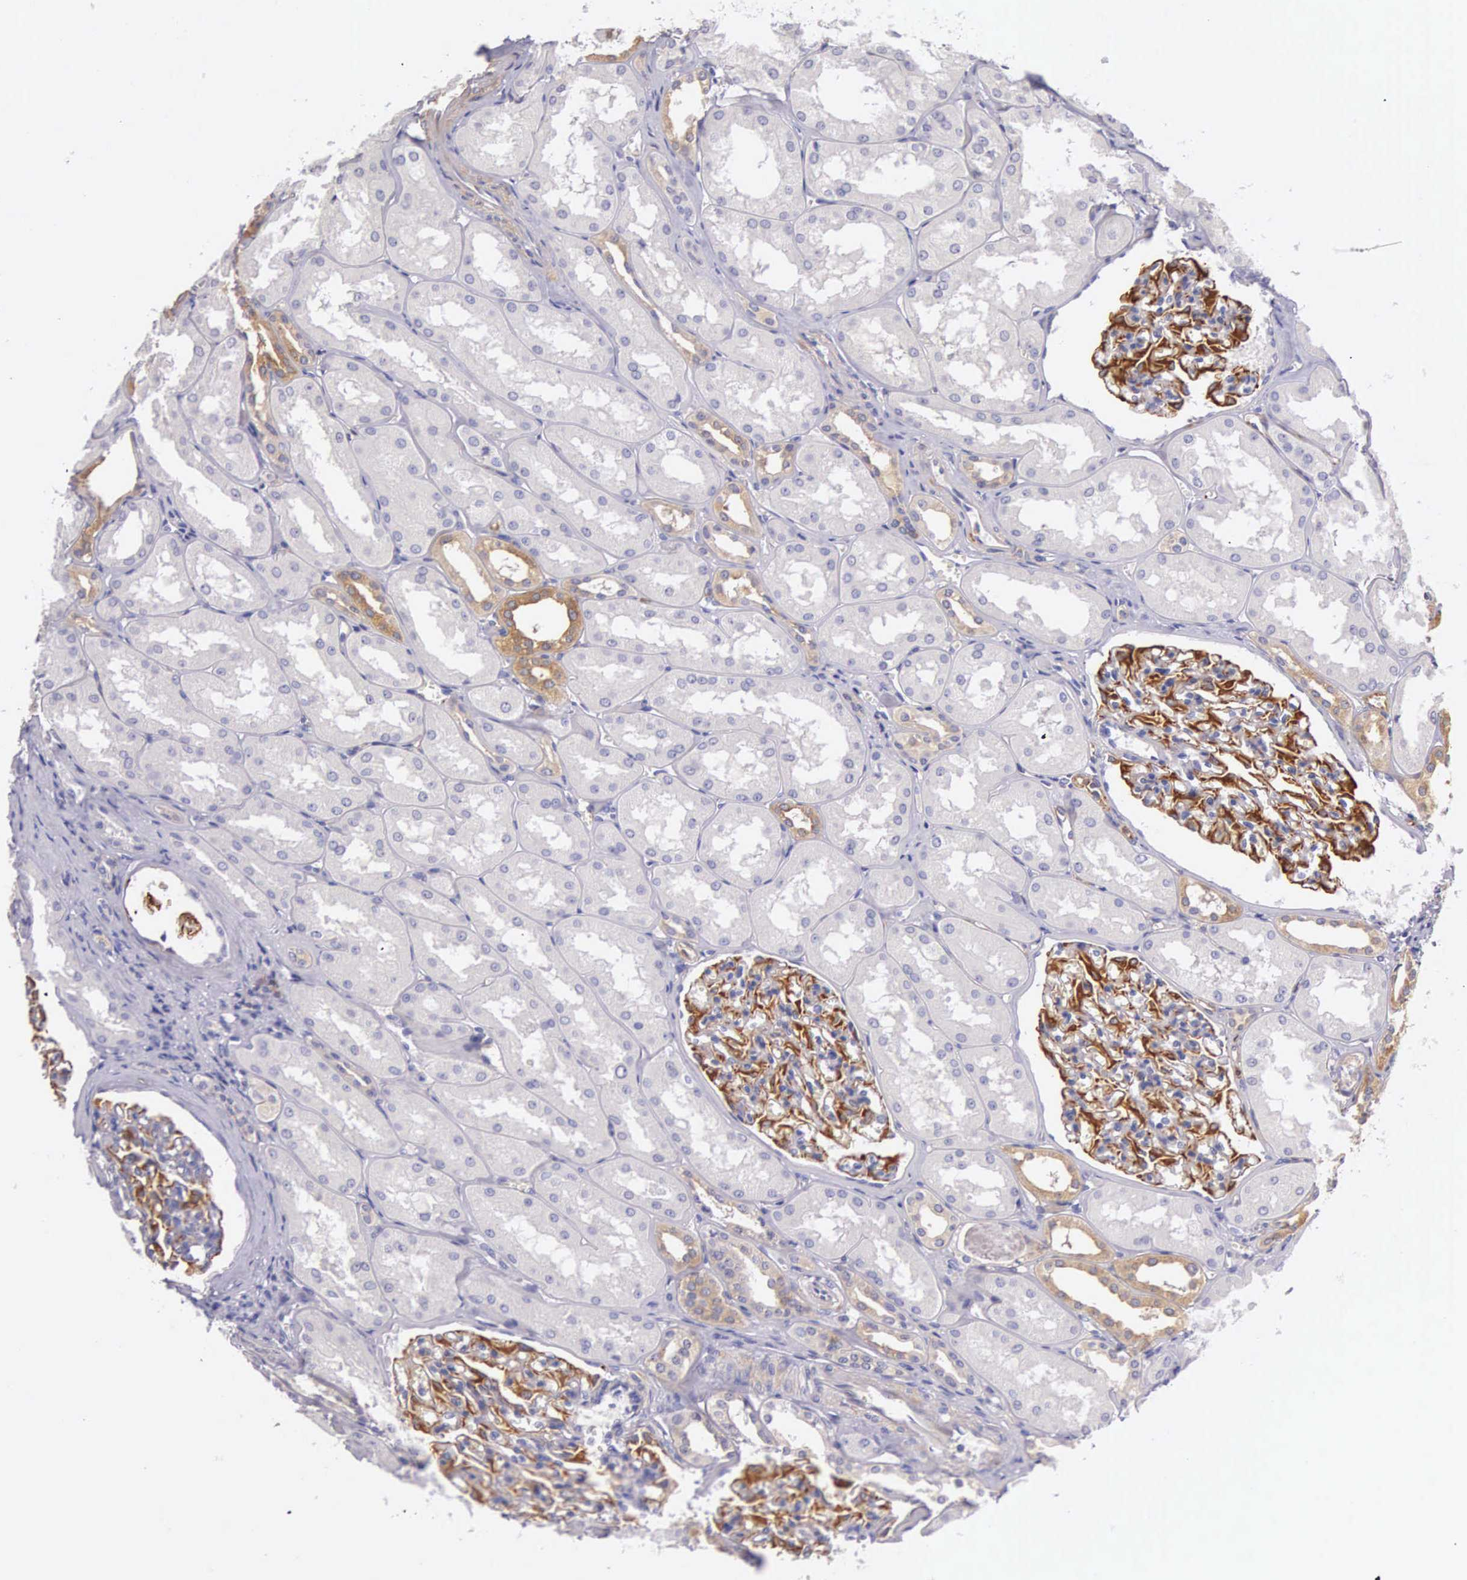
{"staining": {"intensity": "strong", "quantity": "25%-75%", "location": "cytoplasmic/membranous"}, "tissue": "kidney", "cell_type": "Cells in glomeruli", "image_type": "normal", "snomed": [{"axis": "morphology", "description": "Normal tissue, NOS"}, {"axis": "topography", "description": "Kidney"}], "caption": "DAB immunohistochemical staining of benign human kidney shows strong cytoplasmic/membranous protein positivity in approximately 25%-75% of cells in glomeruli. (IHC, brightfield microscopy, high magnification).", "gene": "OSBPL3", "patient": {"sex": "male", "age": 61}}